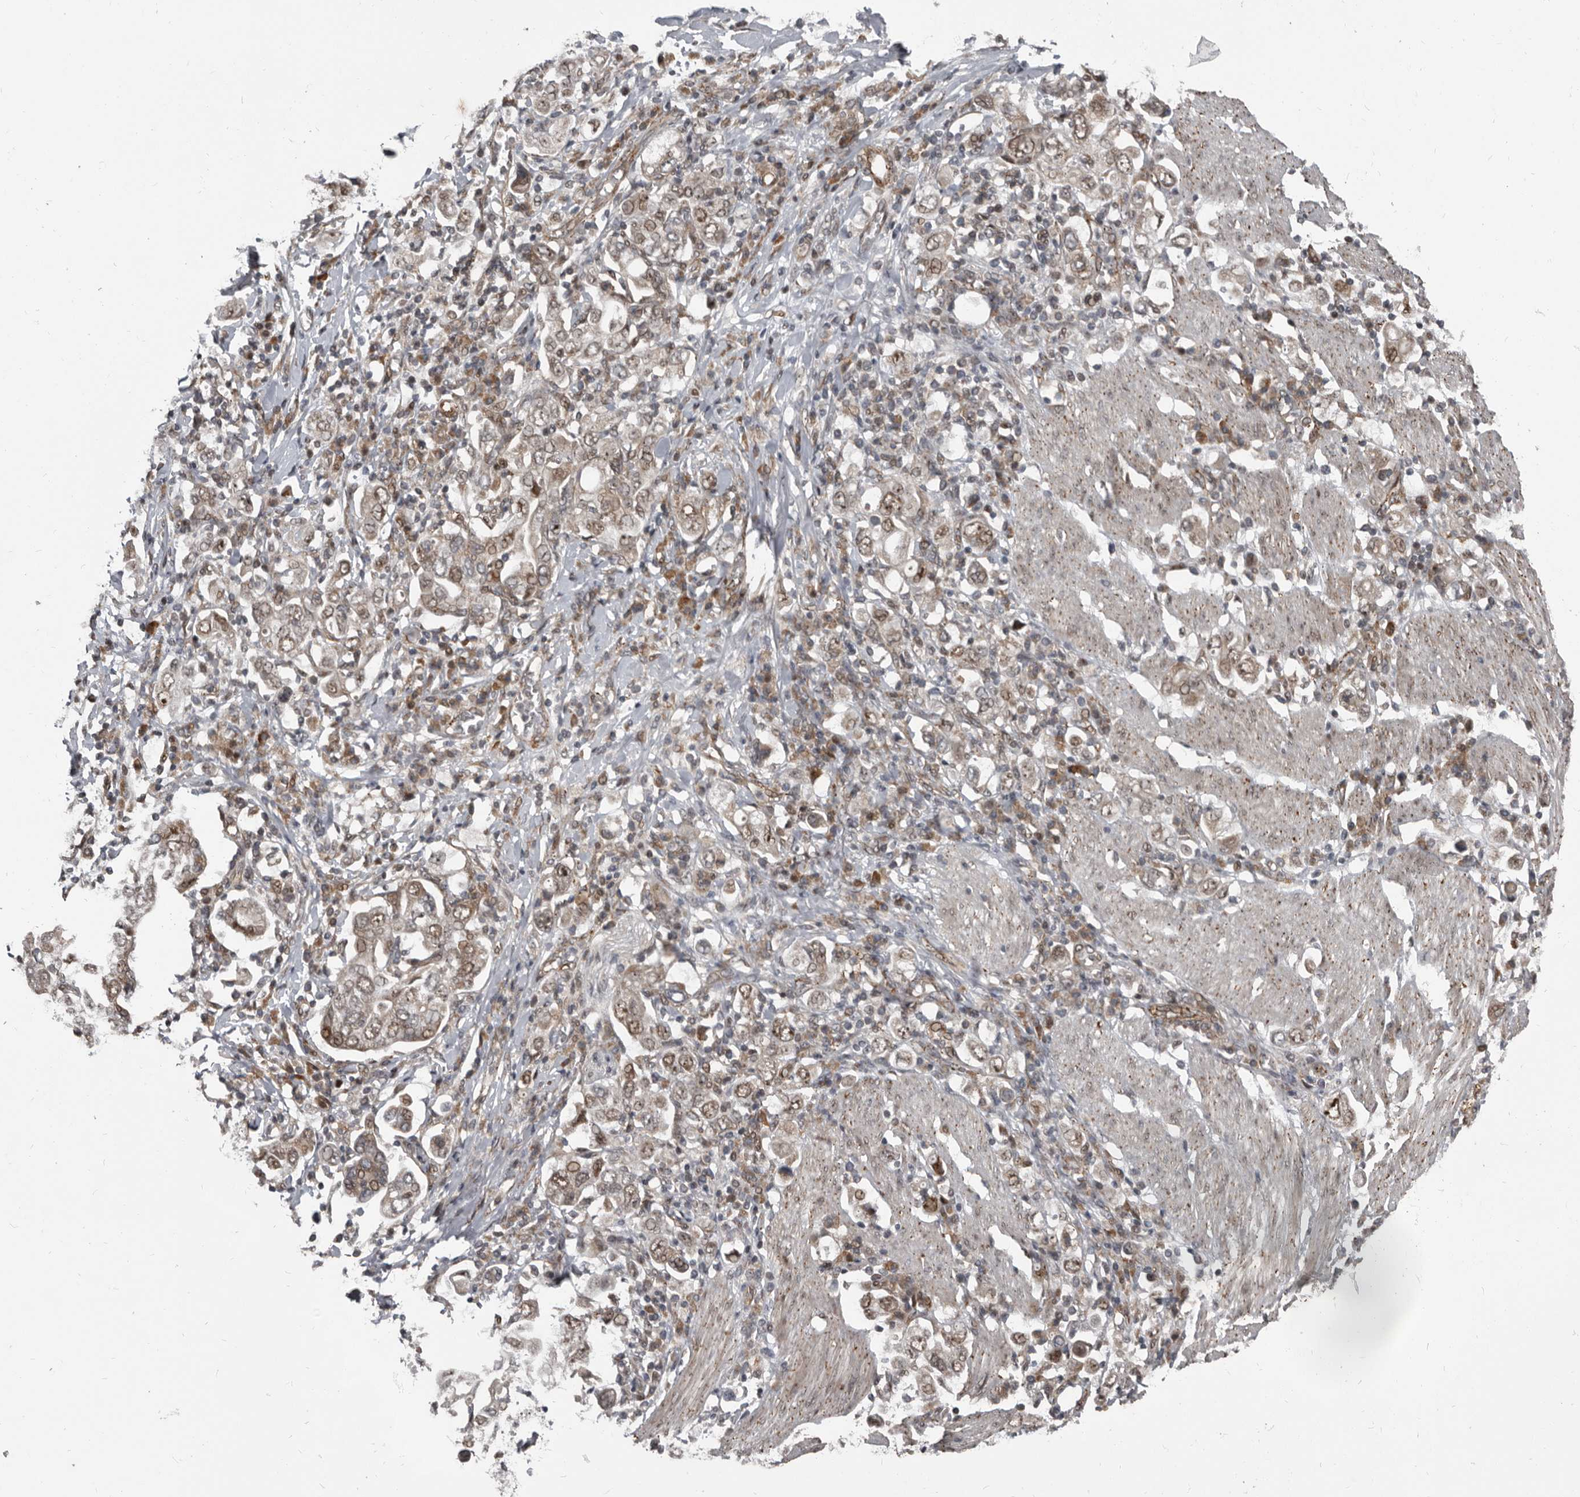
{"staining": {"intensity": "moderate", "quantity": ">75%", "location": "cytoplasmic/membranous,nuclear"}, "tissue": "stomach cancer", "cell_type": "Tumor cells", "image_type": "cancer", "snomed": [{"axis": "morphology", "description": "Adenocarcinoma, NOS"}, {"axis": "topography", "description": "Stomach, upper"}], "caption": "Immunohistochemical staining of stomach cancer shows medium levels of moderate cytoplasmic/membranous and nuclear protein staining in about >75% of tumor cells. (IHC, brightfield microscopy, high magnification).", "gene": "CHD1L", "patient": {"sex": "male", "age": 62}}